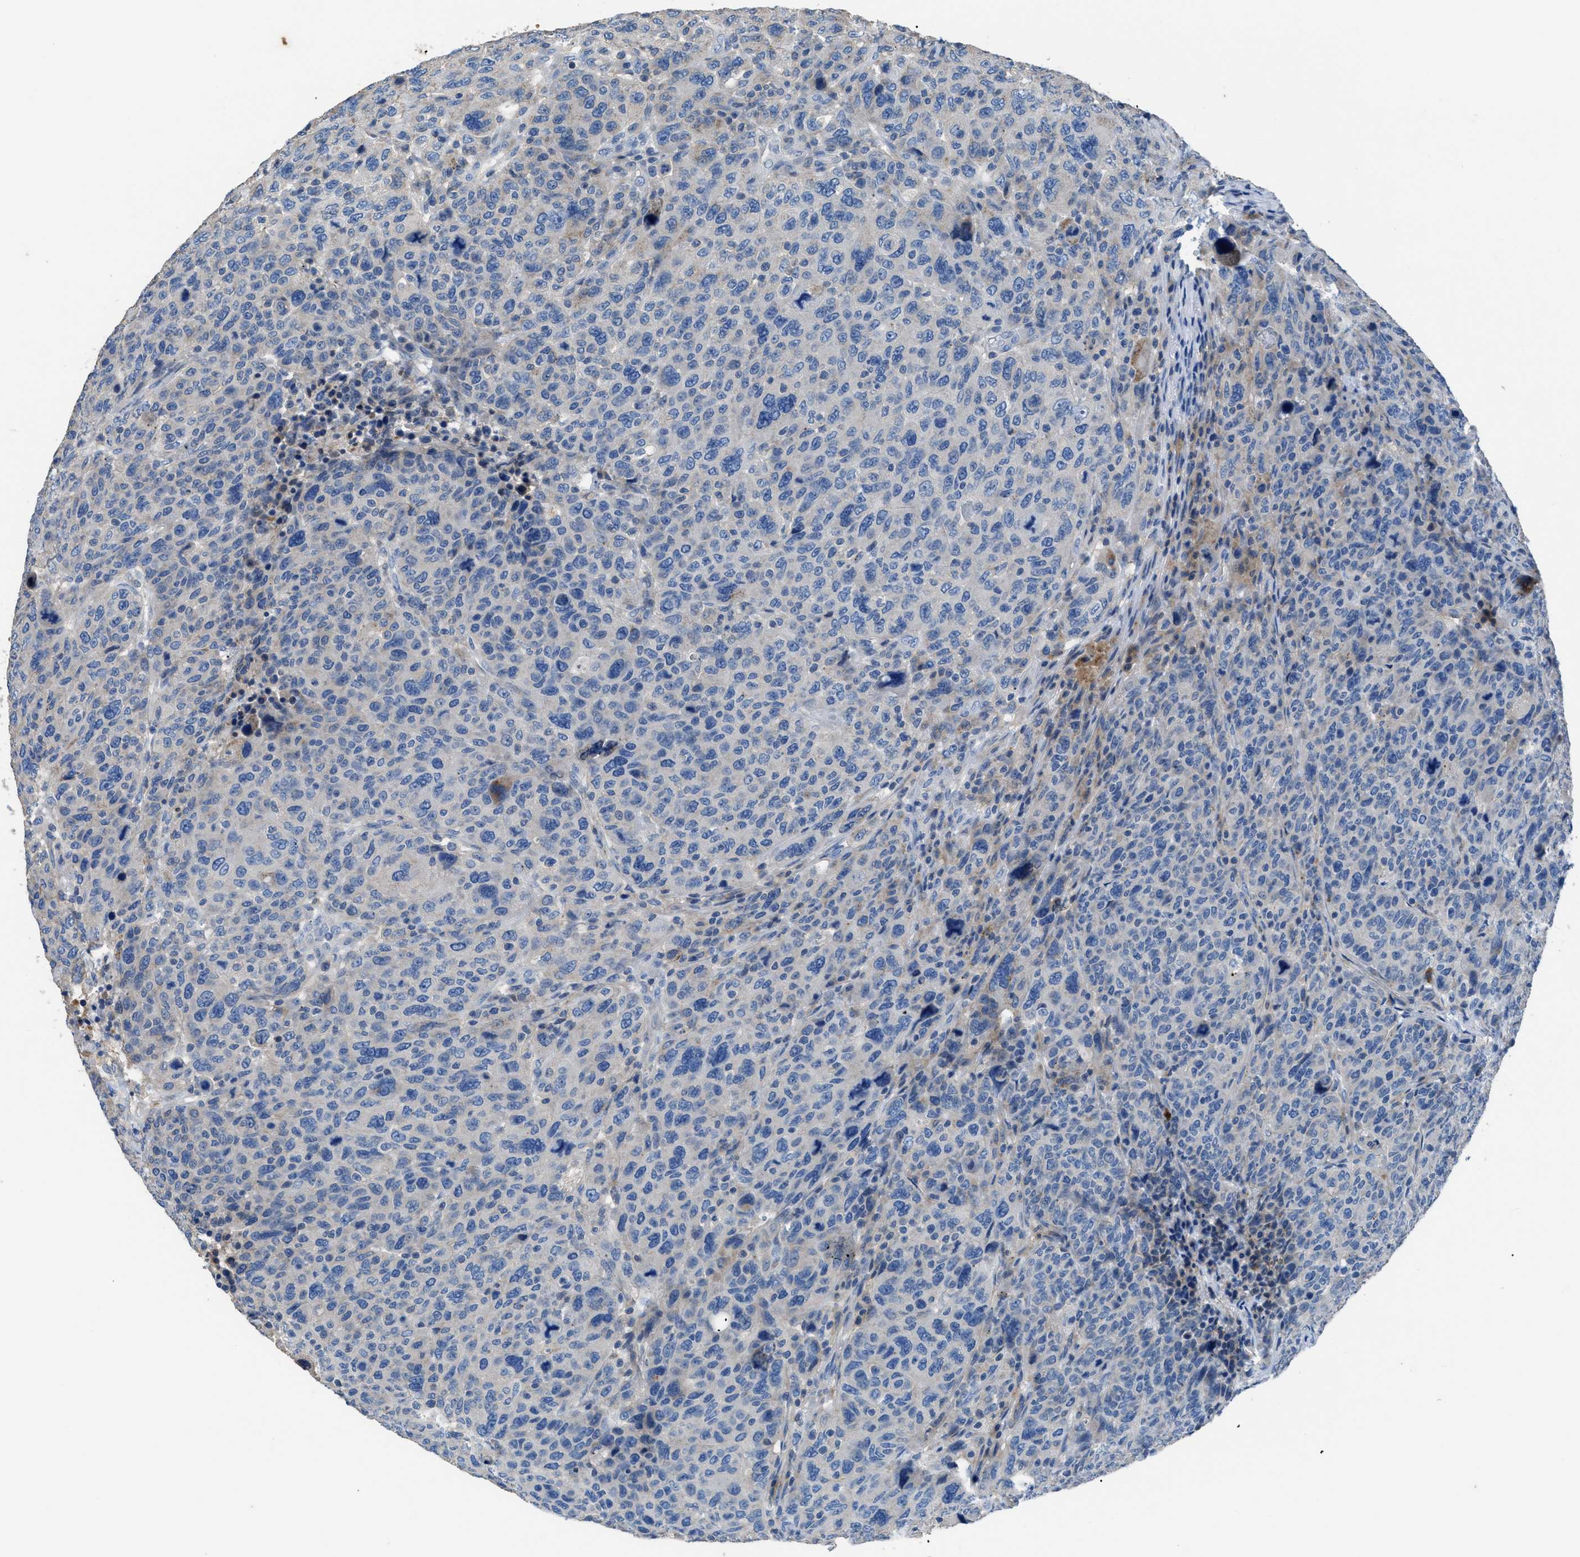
{"staining": {"intensity": "negative", "quantity": "none", "location": "none"}, "tissue": "breast cancer", "cell_type": "Tumor cells", "image_type": "cancer", "snomed": [{"axis": "morphology", "description": "Duct carcinoma"}, {"axis": "topography", "description": "Breast"}], "caption": "Immunohistochemistry (IHC) of invasive ductal carcinoma (breast) displays no staining in tumor cells.", "gene": "SGCZ", "patient": {"sex": "female", "age": 37}}